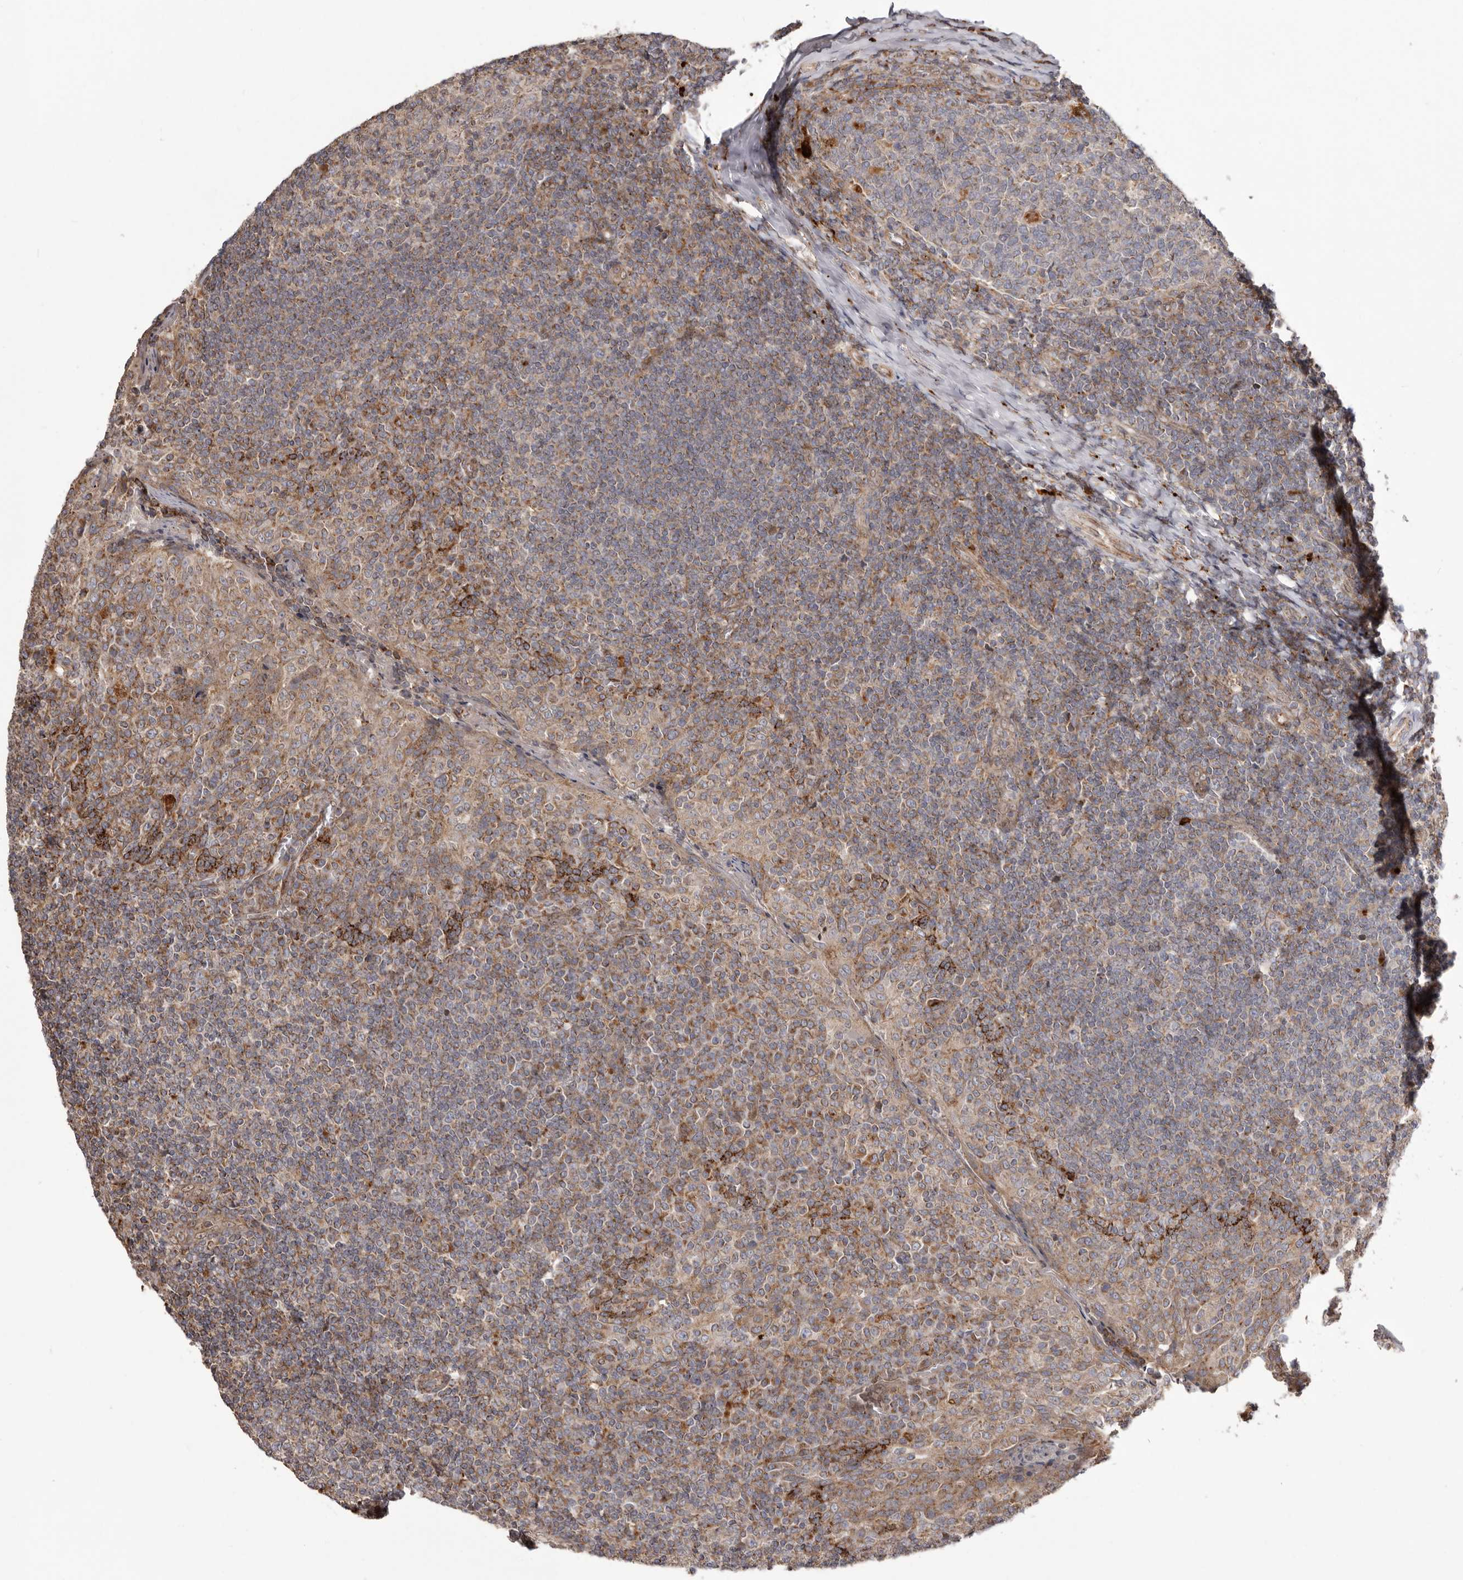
{"staining": {"intensity": "weak", "quantity": "25%-75%", "location": "cytoplasmic/membranous"}, "tissue": "tonsil", "cell_type": "Germinal center cells", "image_type": "normal", "snomed": [{"axis": "morphology", "description": "Normal tissue, NOS"}, {"axis": "topography", "description": "Tonsil"}], "caption": "Tonsil was stained to show a protein in brown. There is low levels of weak cytoplasmic/membranous staining in approximately 25%-75% of germinal center cells. (IHC, brightfield microscopy, high magnification).", "gene": "NUP43", "patient": {"sex": "female", "age": 19}}